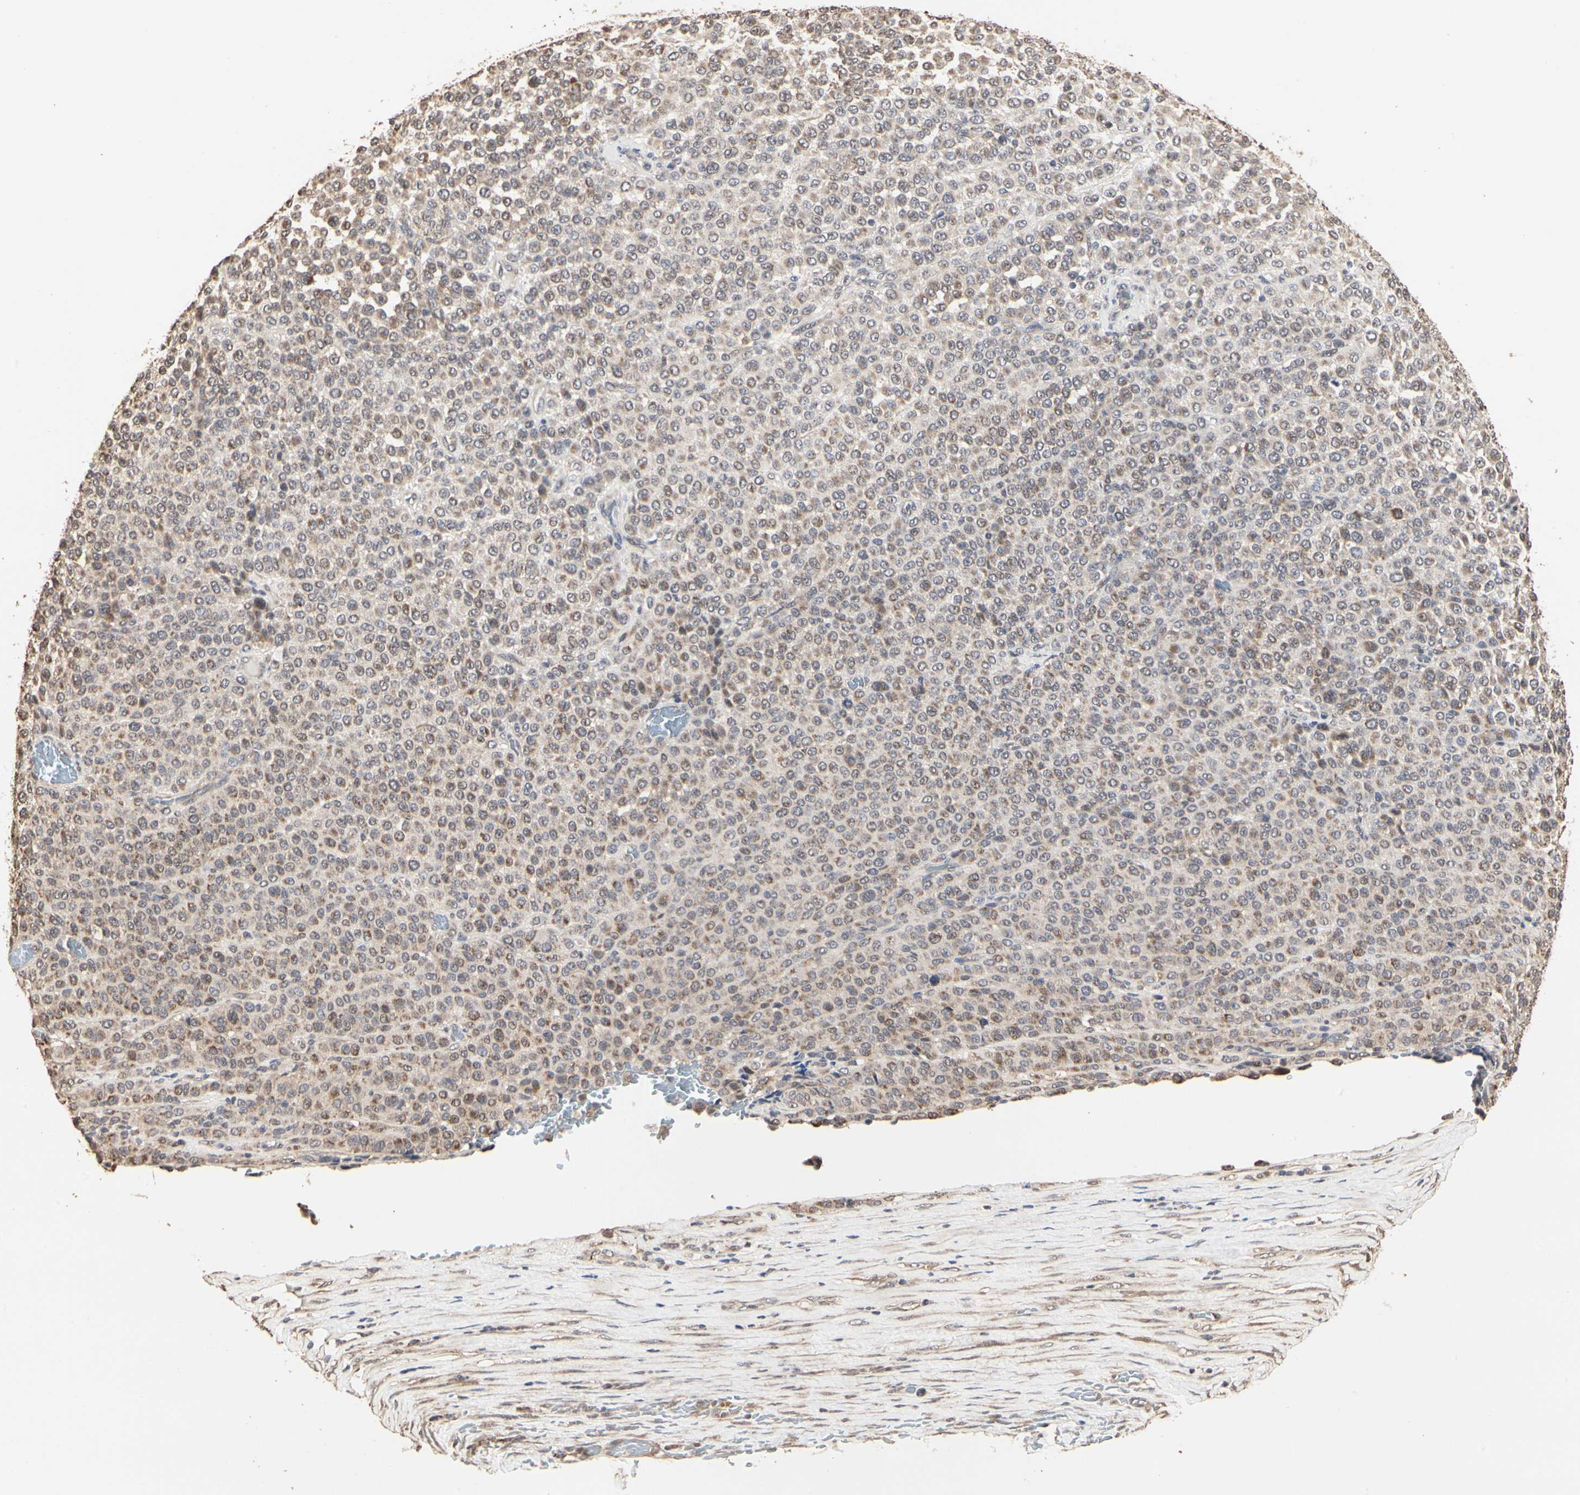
{"staining": {"intensity": "moderate", "quantity": "25%-75%", "location": "cytoplasmic/membranous"}, "tissue": "melanoma", "cell_type": "Tumor cells", "image_type": "cancer", "snomed": [{"axis": "morphology", "description": "Malignant melanoma, Metastatic site"}, {"axis": "topography", "description": "Pancreas"}], "caption": "Brown immunohistochemical staining in malignant melanoma (metastatic site) displays moderate cytoplasmic/membranous staining in about 25%-75% of tumor cells. The staining was performed using DAB (3,3'-diaminobenzidine), with brown indicating positive protein expression. Nuclei are stained blue with hematoxylin.", "gene": "TAOK1", "patient": {"sex": "female", "age": 30}}